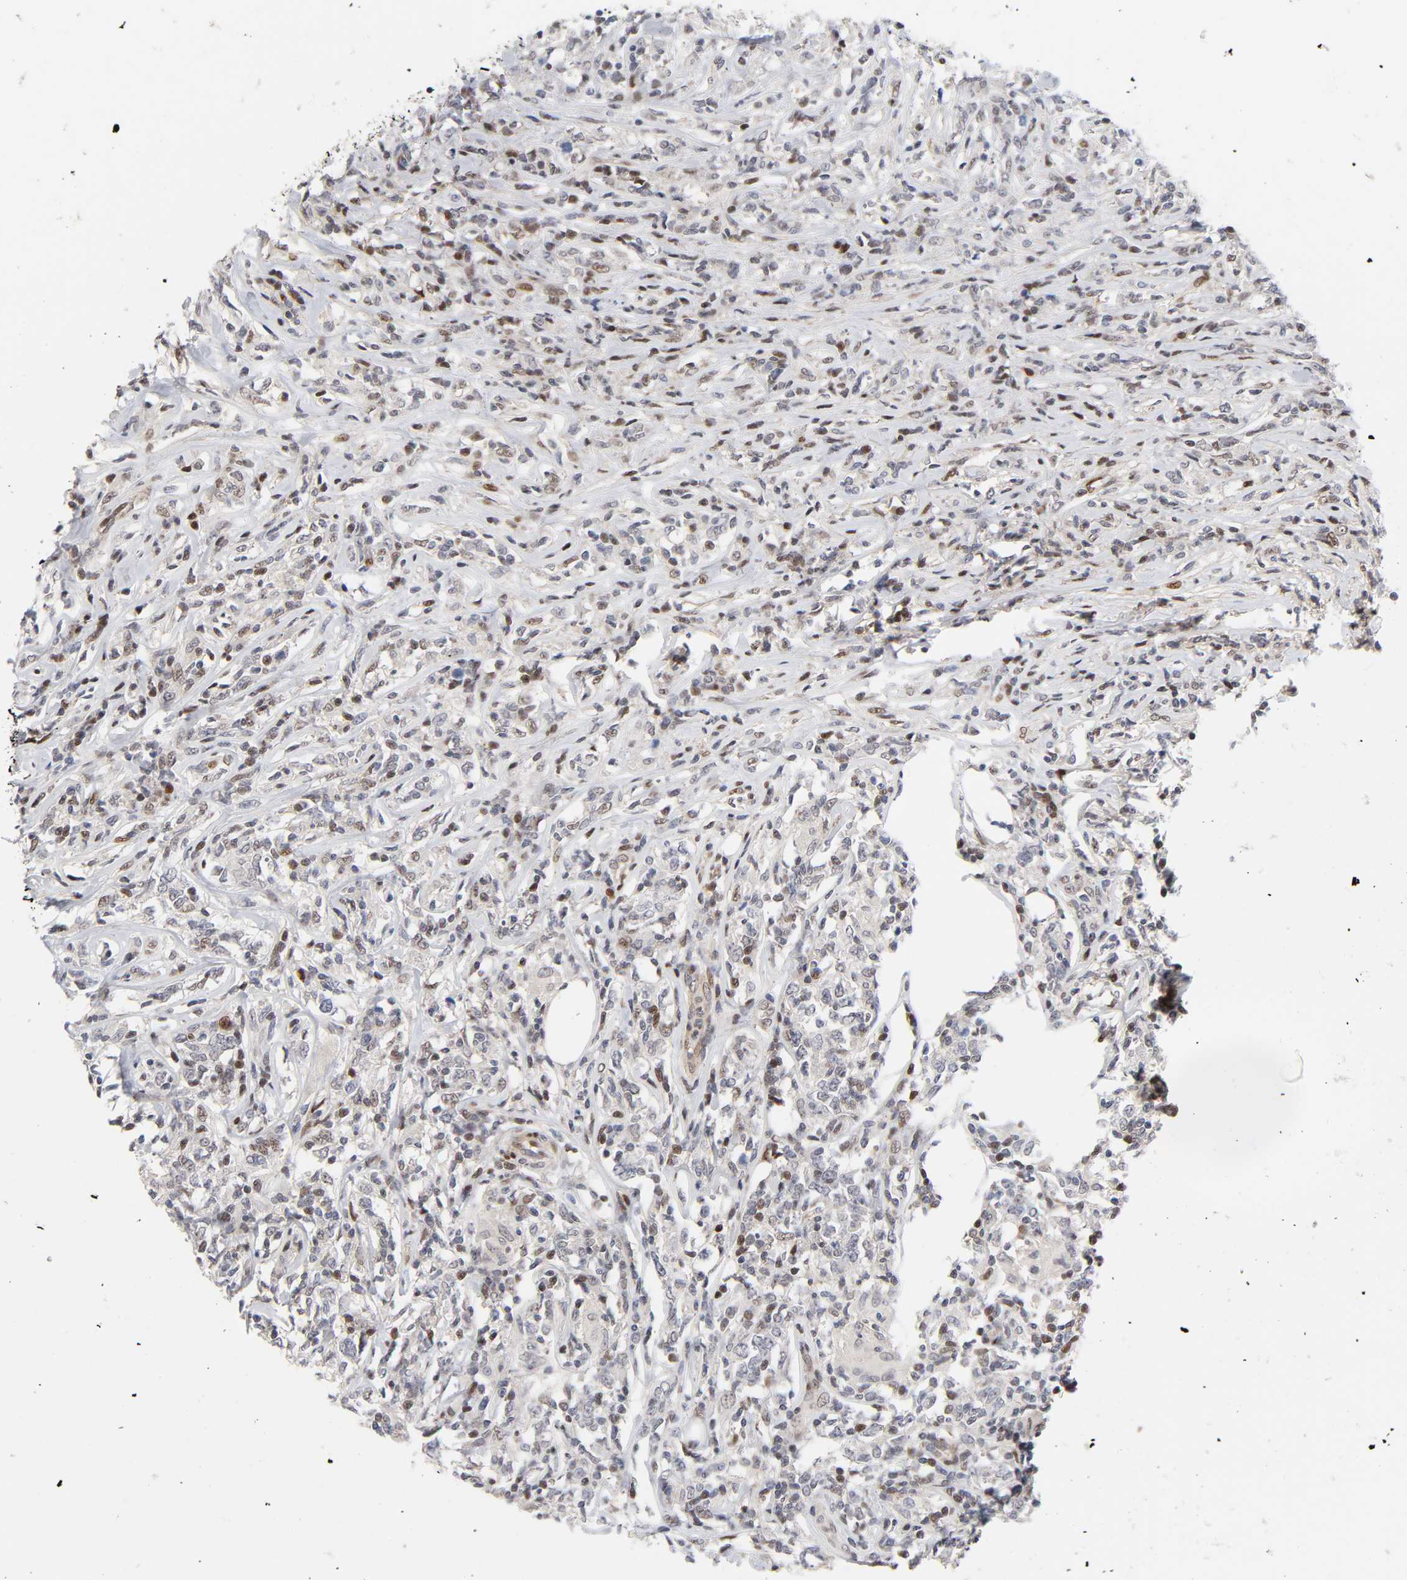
{"staining": {"intensity": "weak", "quantity": "25%-75%", "location": "nuclear"}, "tissue": "lymphoma", "cell_type": "Tumor cells", "image_type": "cancer", "snomed": [{"axis": "morphology", "description": "Malignant lymphoma, non-Hodgkin's type, High grade"}, {"axis": "topography", "description": "Lymph node"}], "caption": "Protein staining exhibits weak nuclear staining in approximately 25%-75% of tumor cells in high-grade malignant lymphoma, non-Hodgkin's type.", "gene": "STK38", "patient": {"sex": "female", "age": 84}}